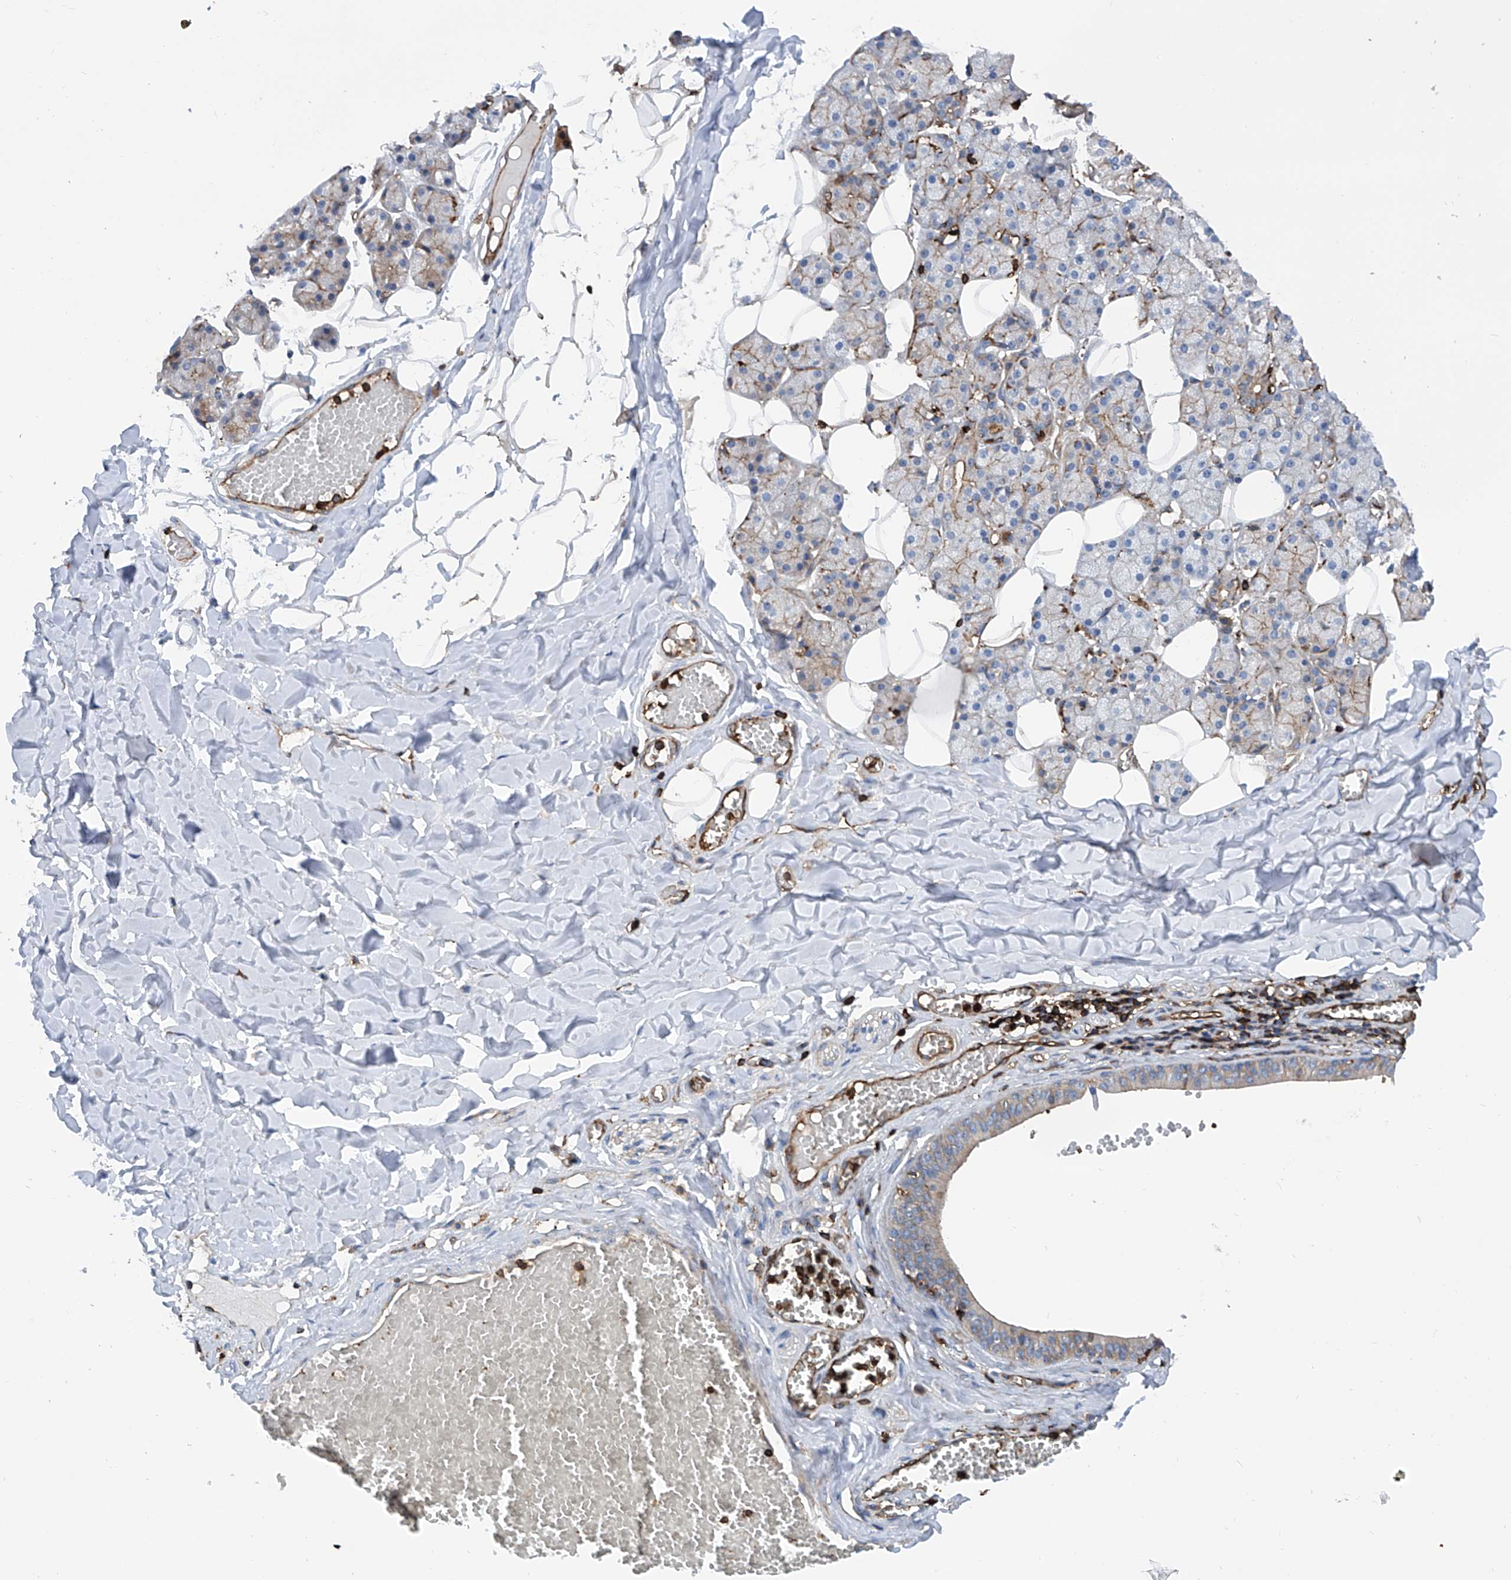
{"staining": {"intensity": "moderate", "quantity": "<25%", "location": "cytoplasmic/membranous"}, "tissue": "salivary gland", "cell_type": "Glandular cells", "image_type": "normal", "snomed": [{"axis": "morphology", "description": "Normal tissue, NOS"}, {"axis": "topography", "description": "Salivary gland"}], "caption": "An image of salivary gland stained for a protein demonstrates moderate cytoplasmic/membranous brown staining in glandular cells.", "gene": "ZNF484", "patient": {"sex": "female", "age": 33}}